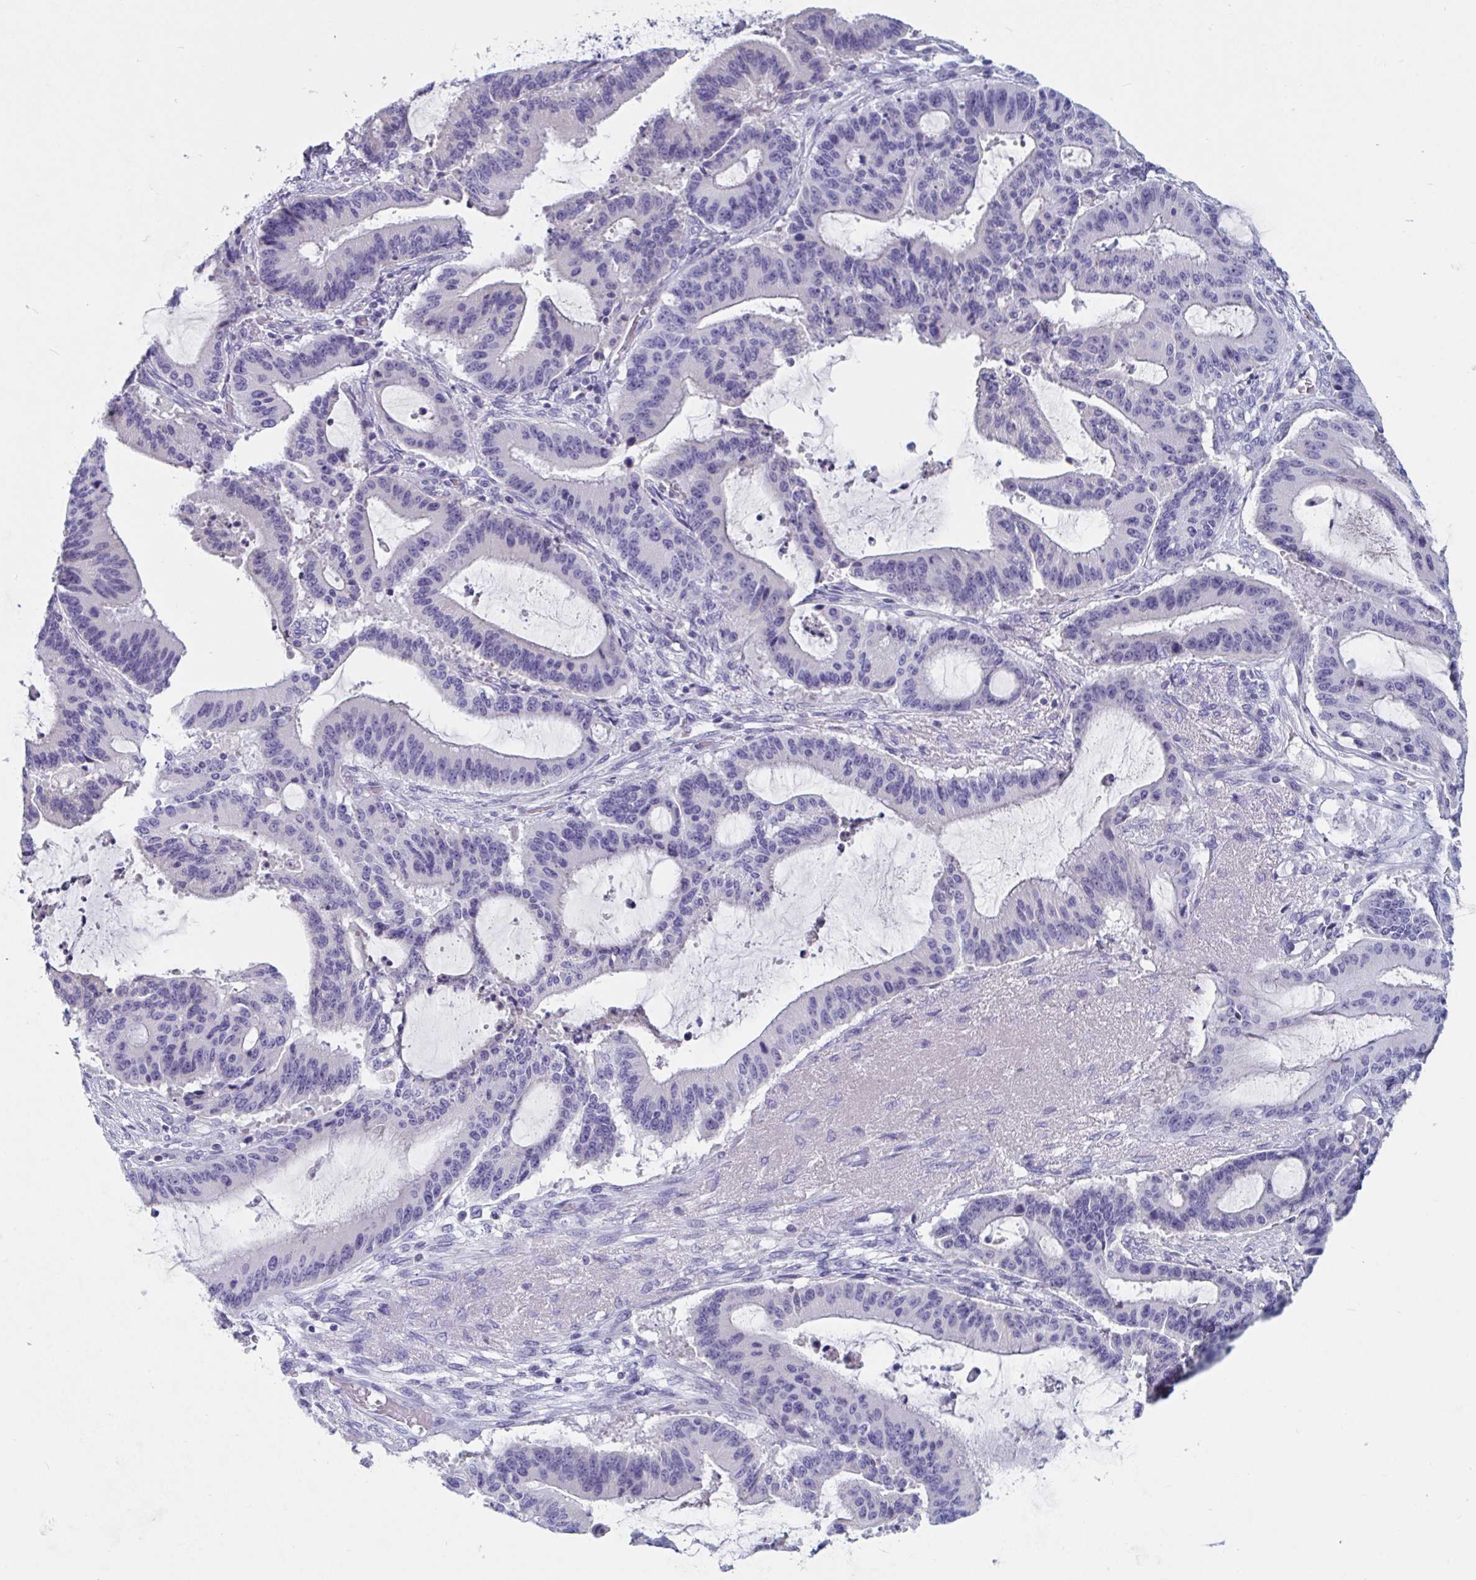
{"staining": {"intensity": "negative", "quantity": "none", "location": "none"}, "tissue": "liver cancer", "cell_type": "Tumor cells", "image_type": "cancer", "snomed": [{"axis": "morphology", "description": "Normal tissue, NOS"}, {"axis": "morphology", "description": "Cholangiocarcinoma"}, {"axis": "topography", "description": "Liver"}, {"axis": "topography", "description": "Peripheral nerve tissue"}], "caption": "IHC of liver cancer (cholangiocarcinoma) displays no expression in tumor cells. (Stains: DAB immunohistochemistry (IHC) with hematoxylin counter stain, Microscopy: brightfield microscopy at high magnification).", "gene": "DPEP3", "patient": {"sex": "female", "age": 73}}